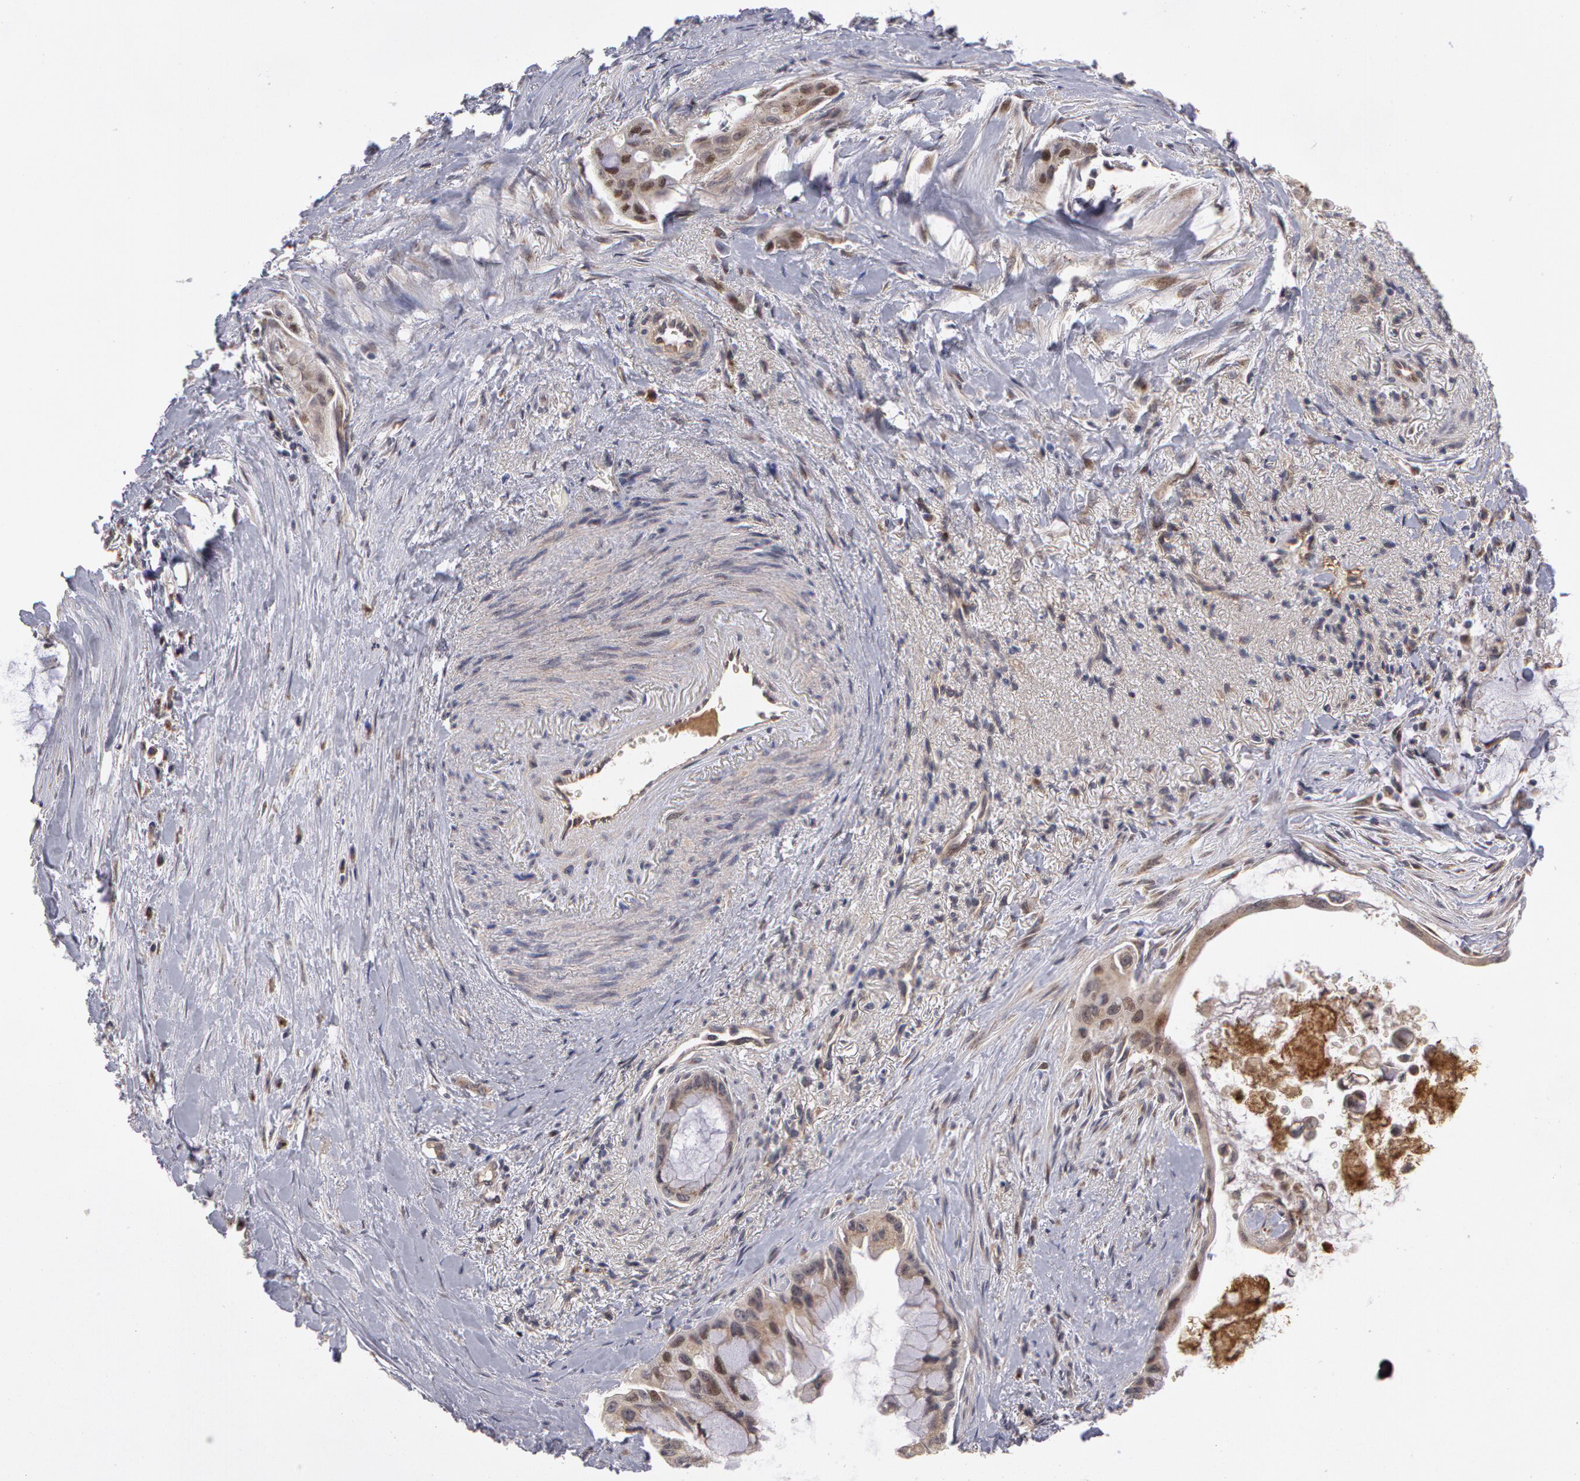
{"staining": {"intensity": "weak", "quantity": "<25%", "location": "cytoplasmic/membranous"}, "tissue": "pancreatic cancer", "cell_type": "Tumor cells", "image_type": "cancer", "snomed": [{"axis": "morphology", "description": "Adenocarcinoma, NOS"}, {"axis": "topography", "description": "Pancreas"}], "caption": "Micrograph shows no protein expression in tumor cells of pancreatic adenocarcinoma tissue. (Stains: DAB IHC with hematoxylin counter stain, Microscopy: brightfield microscopy at high magnification).", "gene": "STX5", "patient": {"sex": "male", "age": 59}}